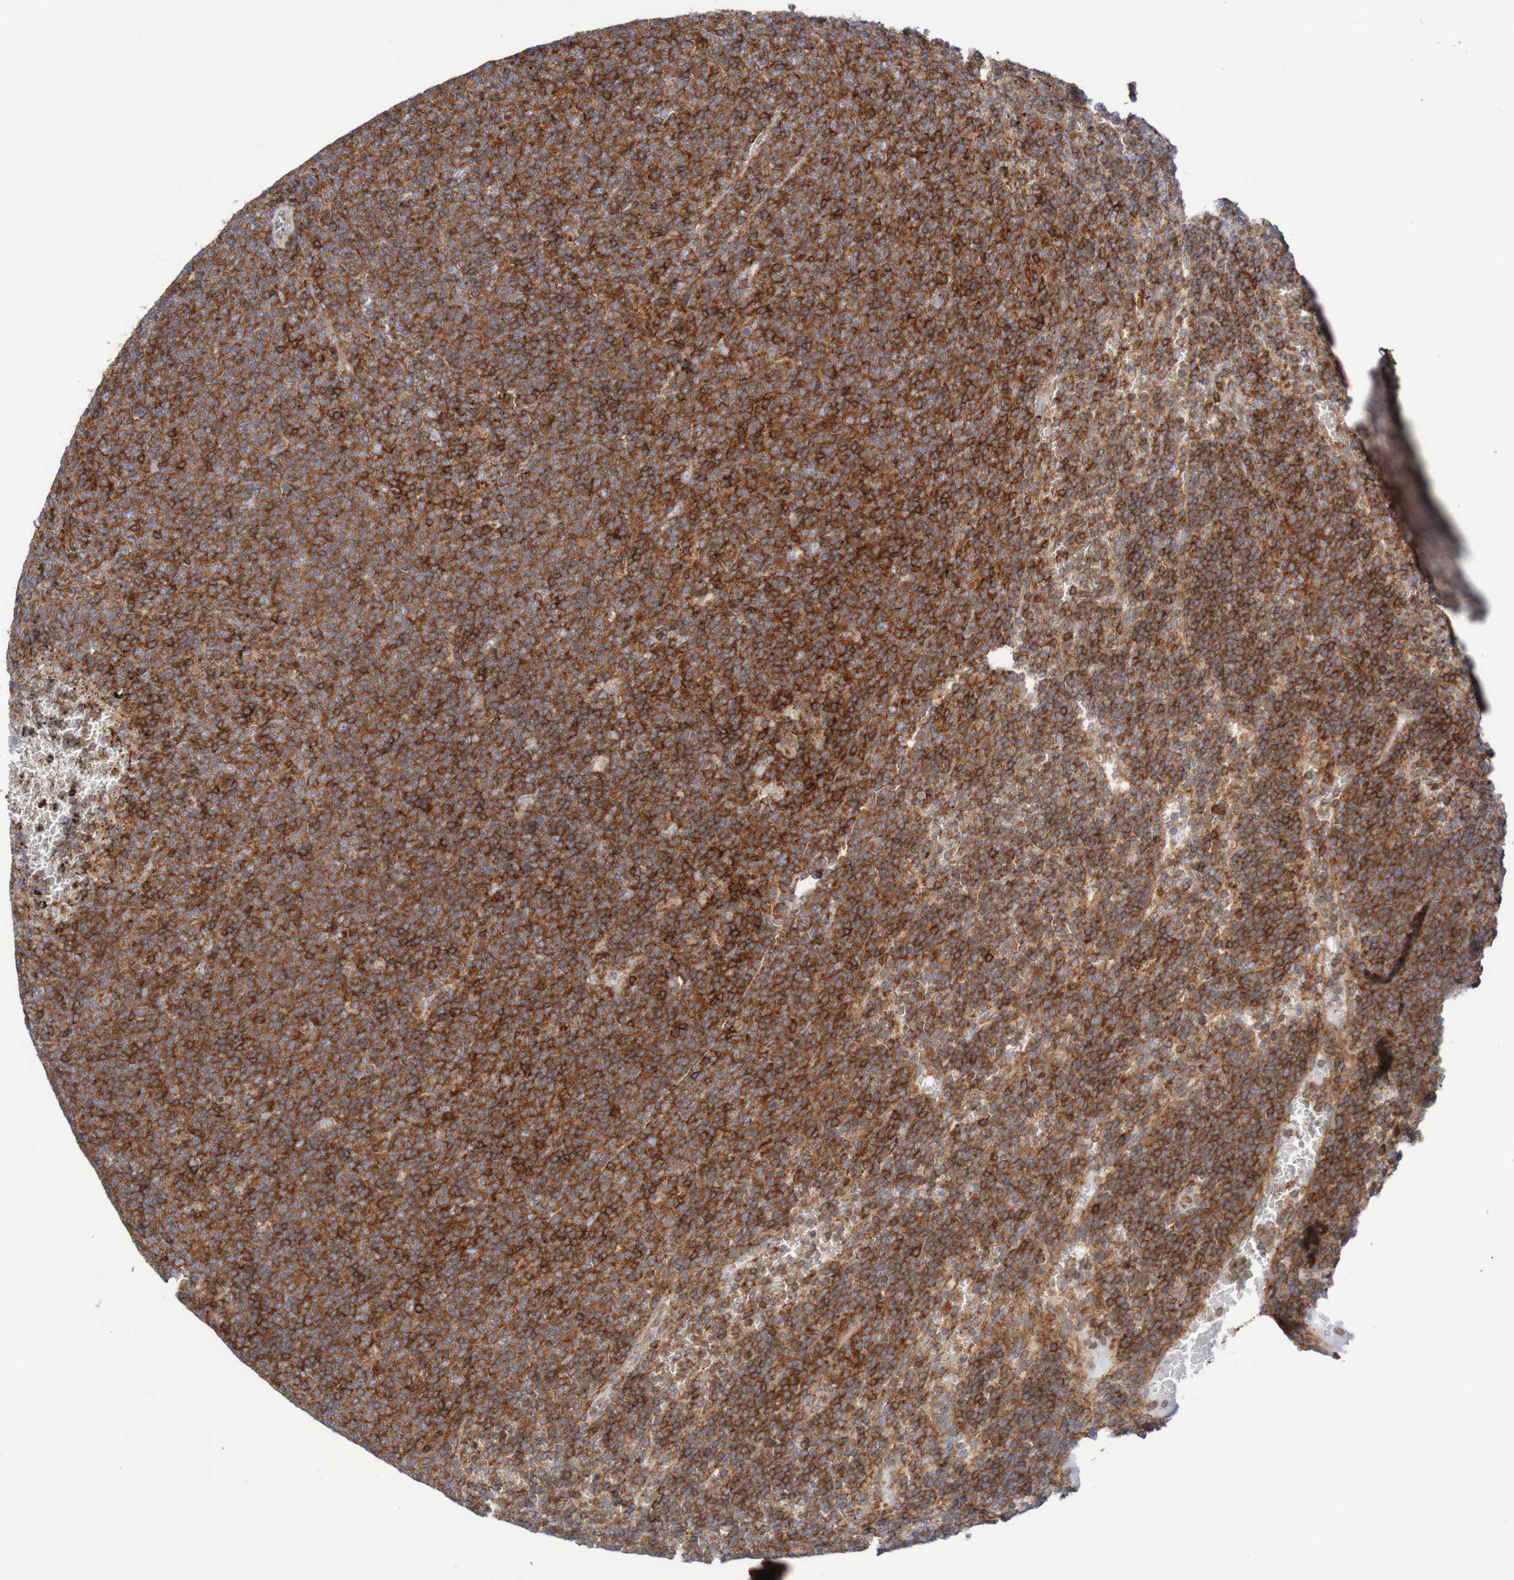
{"staining": {"intensity": "strong", "quantity": ">75%", "location": "cytoplasmic/membranous"}, "tissue": "lymphoma", "cell_type": "Tumor cells", "image_type": "cancer", "snomed": [{"axis": "morphology", "description": "Malignant lymphoma, non-Hodgkin's type, Low grade"}, {"axis": "topography", "description": "Spleen"}], "caption": "Immunohistochemistry (IHC) image of neoplastic tissue: lymphoma stained using IHC exhibits high levels of strong protein expression localized specifically in the cytoplasmic/membranous of tumor cells, appearing as a cytoplasmic/membranous brown color.", "gene": "FXR2", "patient": {"sex": "female", "age": 50}}